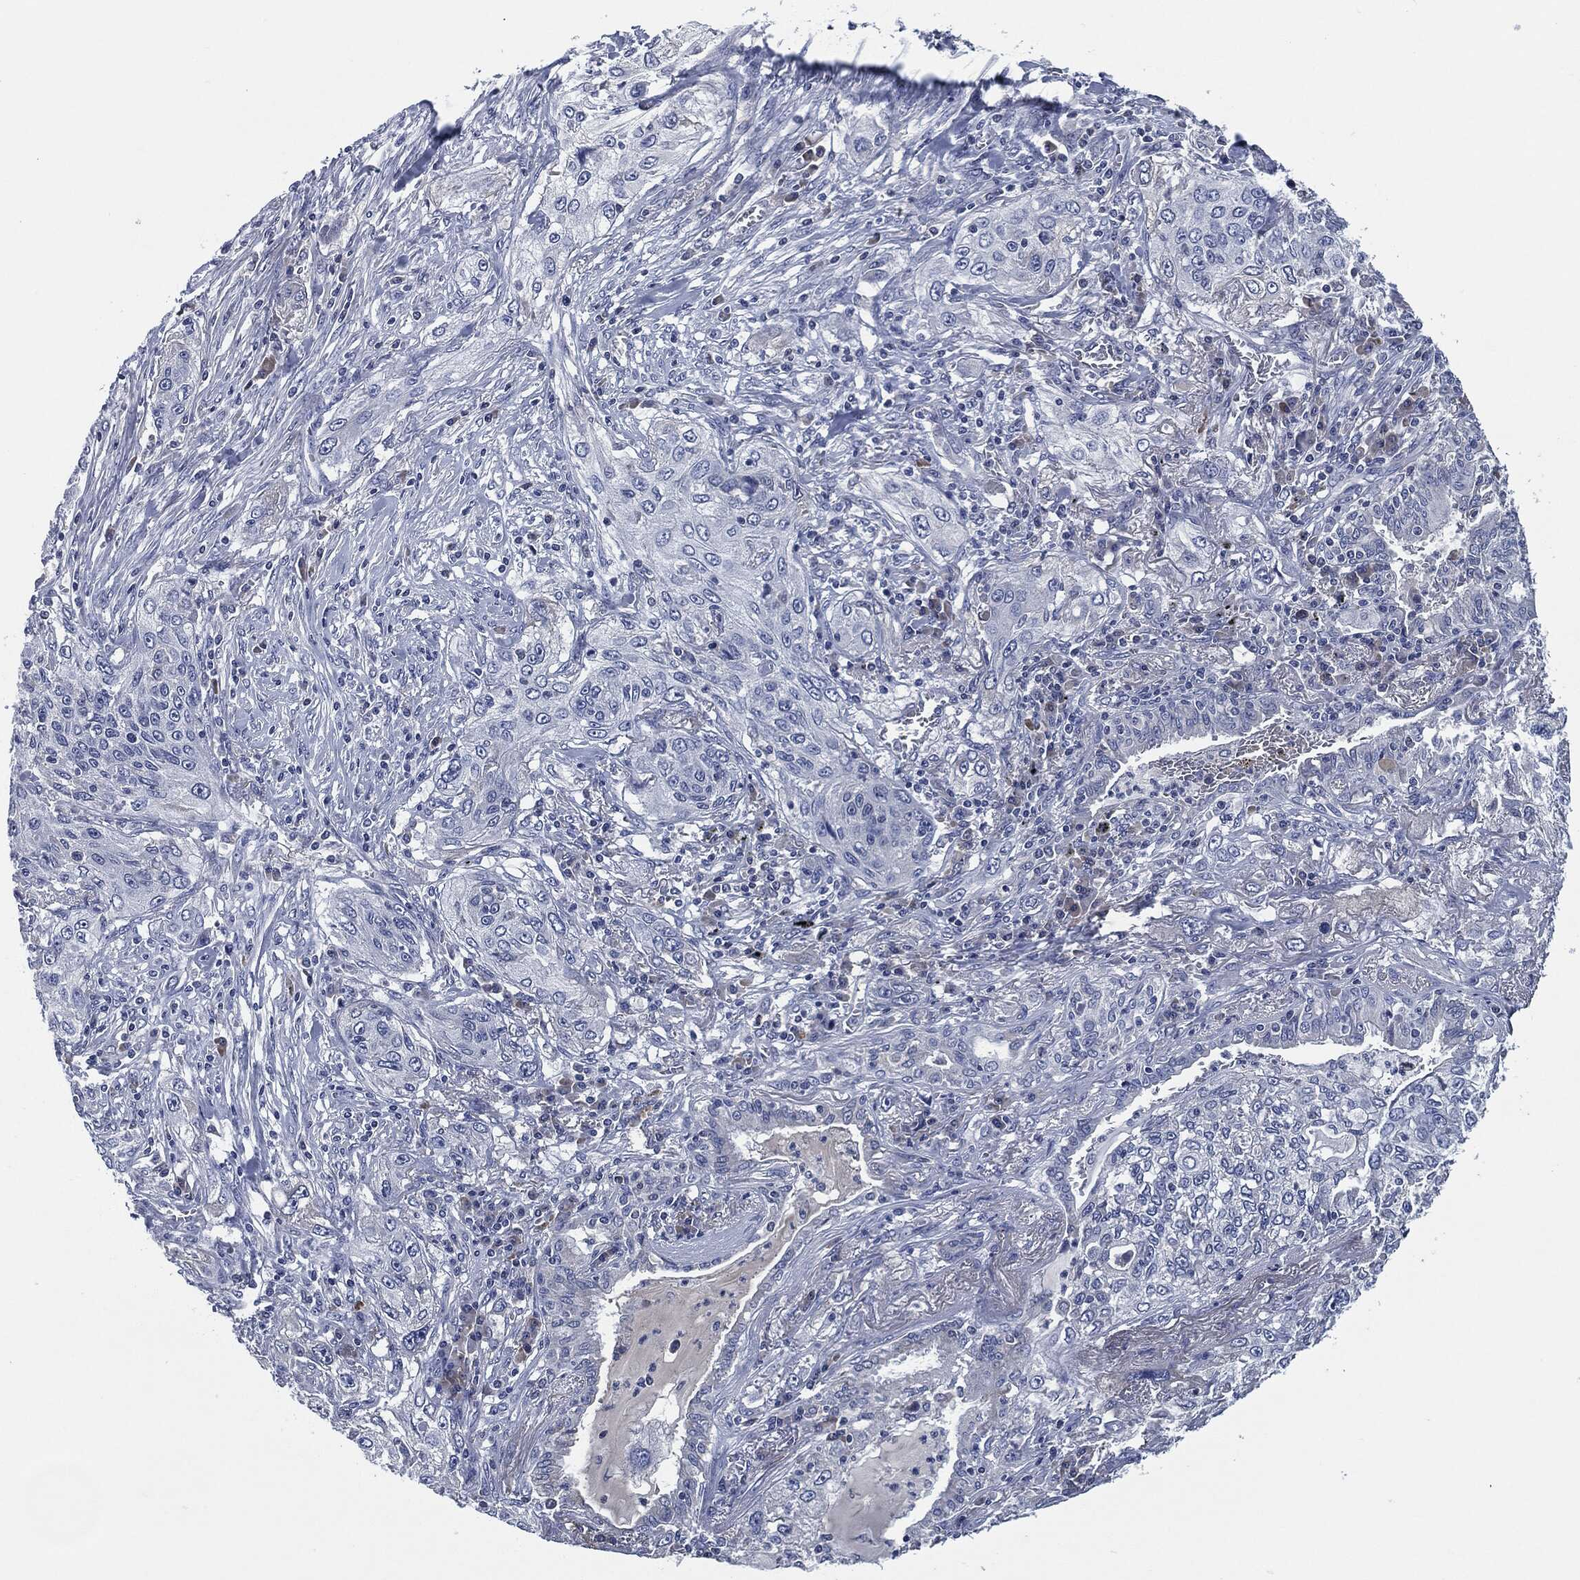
{"staining": {"intensity": "negative", "quantity": "none", "location": "none"}, "tissue": "lung cancer", "cell_type": "Tumor cells", "image_type": "cancer", "snomed": [{"axis": "morphology", "description": "Squamous cell carcinoma, NOS"}, {"axis": "topography", "description": "Lung"}], "caption": "This is an IHC micrograph of human lung cancer. There is no positivity in tumor cells.", "gene": "IL2RG", "patient": {"sex": "female", "age": 69}}